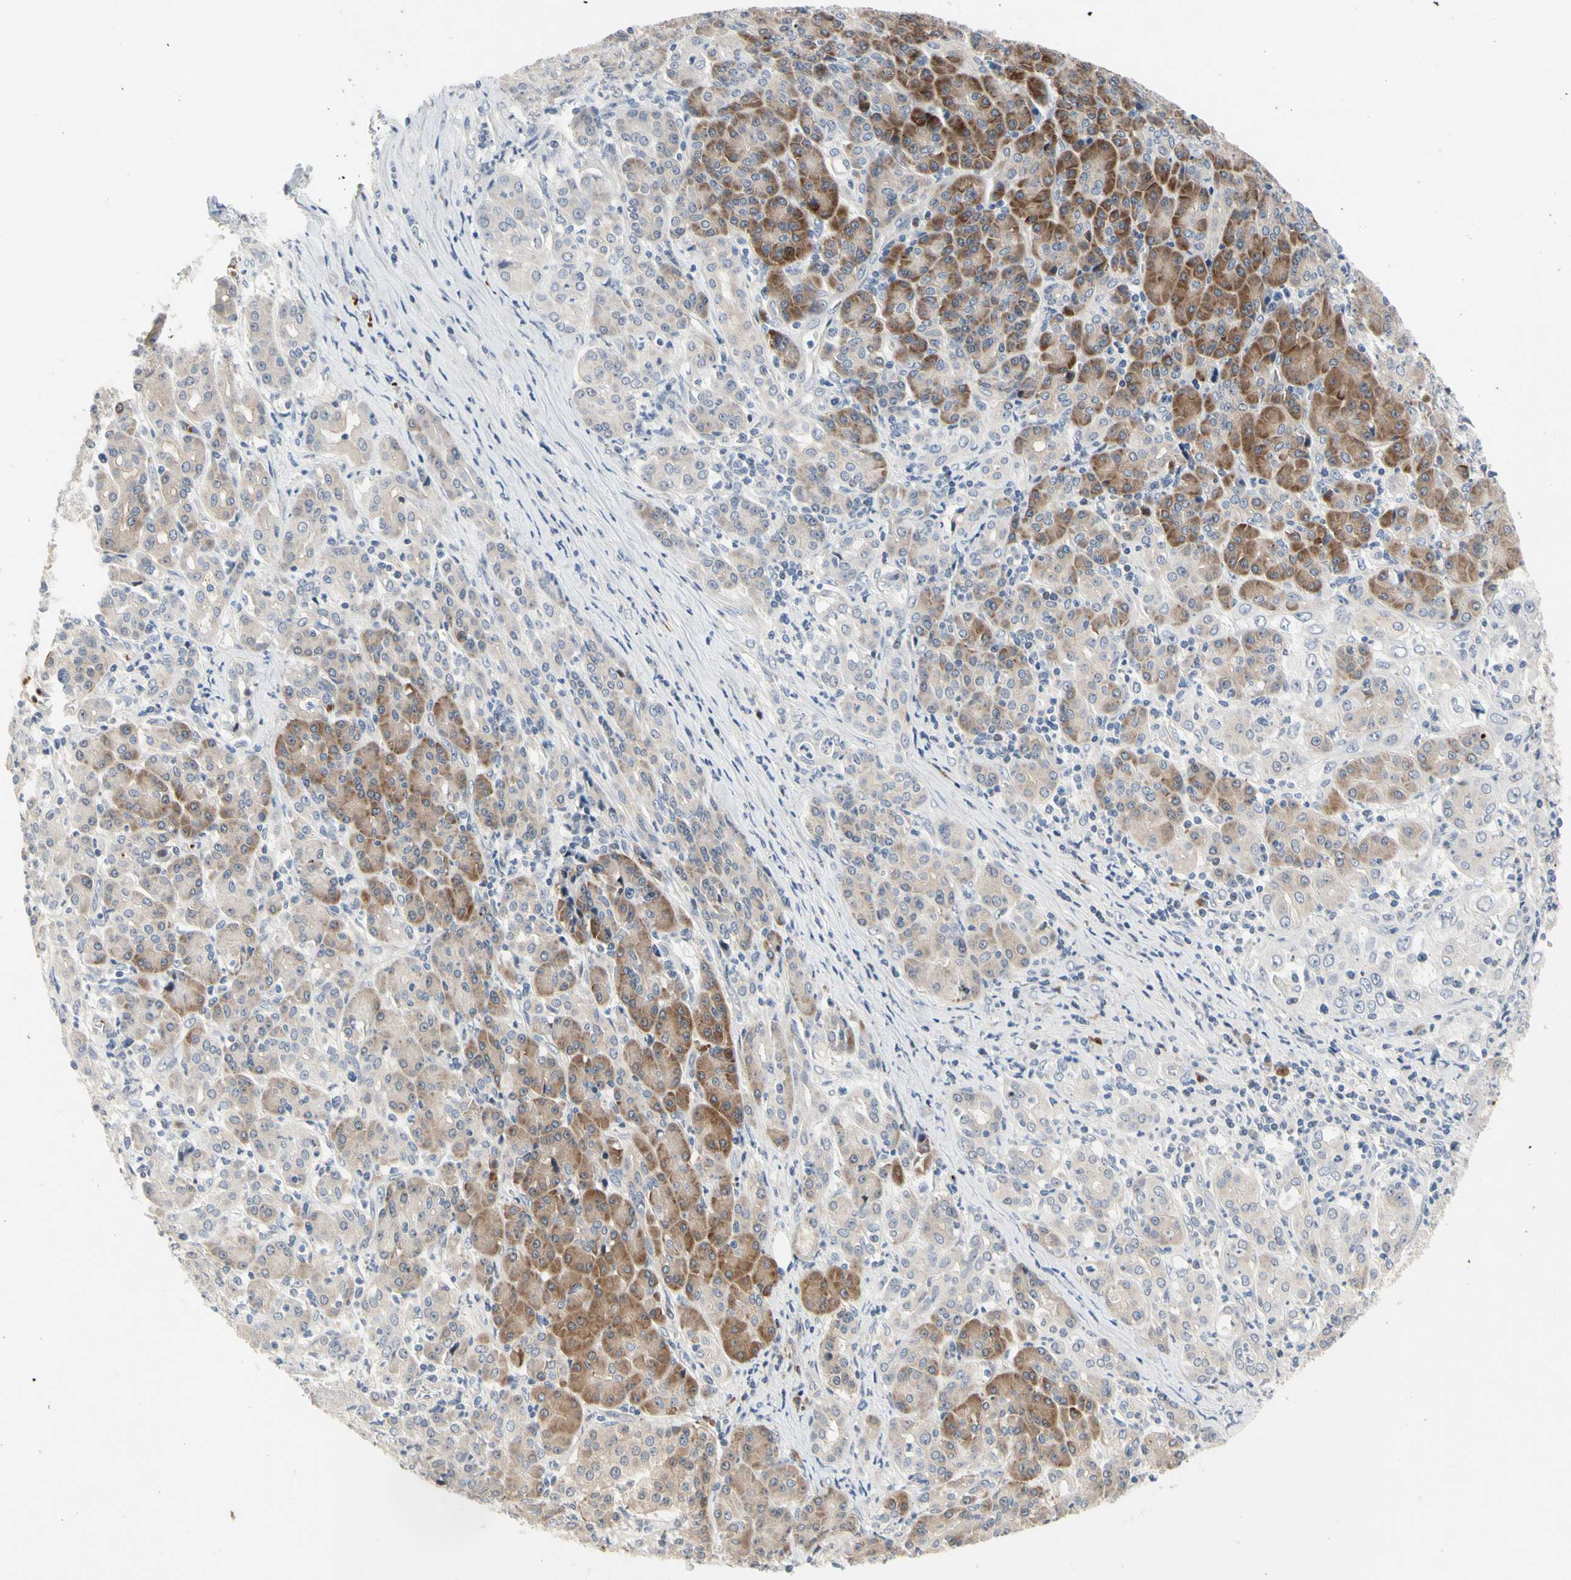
{"staining": {"intensity": "negative", "quantity": "none", "location": "none"}, "tissue": "pancreatic cancer", "cell_type": "Tumor cells", "image_type": "cancer", "snomed": [{"axis": "morphology", "description": "Adenocarcinoma, NOS"}, {"axis": "topography", "description": "Pancreas"}], "caption": "This is a micrograph of immunohistochemistry staining of pancreatic cancer (adenocarcinoma), which shows no positivity in tumor cells.", "gene": "HMGCR", "patient": {"sex": "male", "age": 70}}